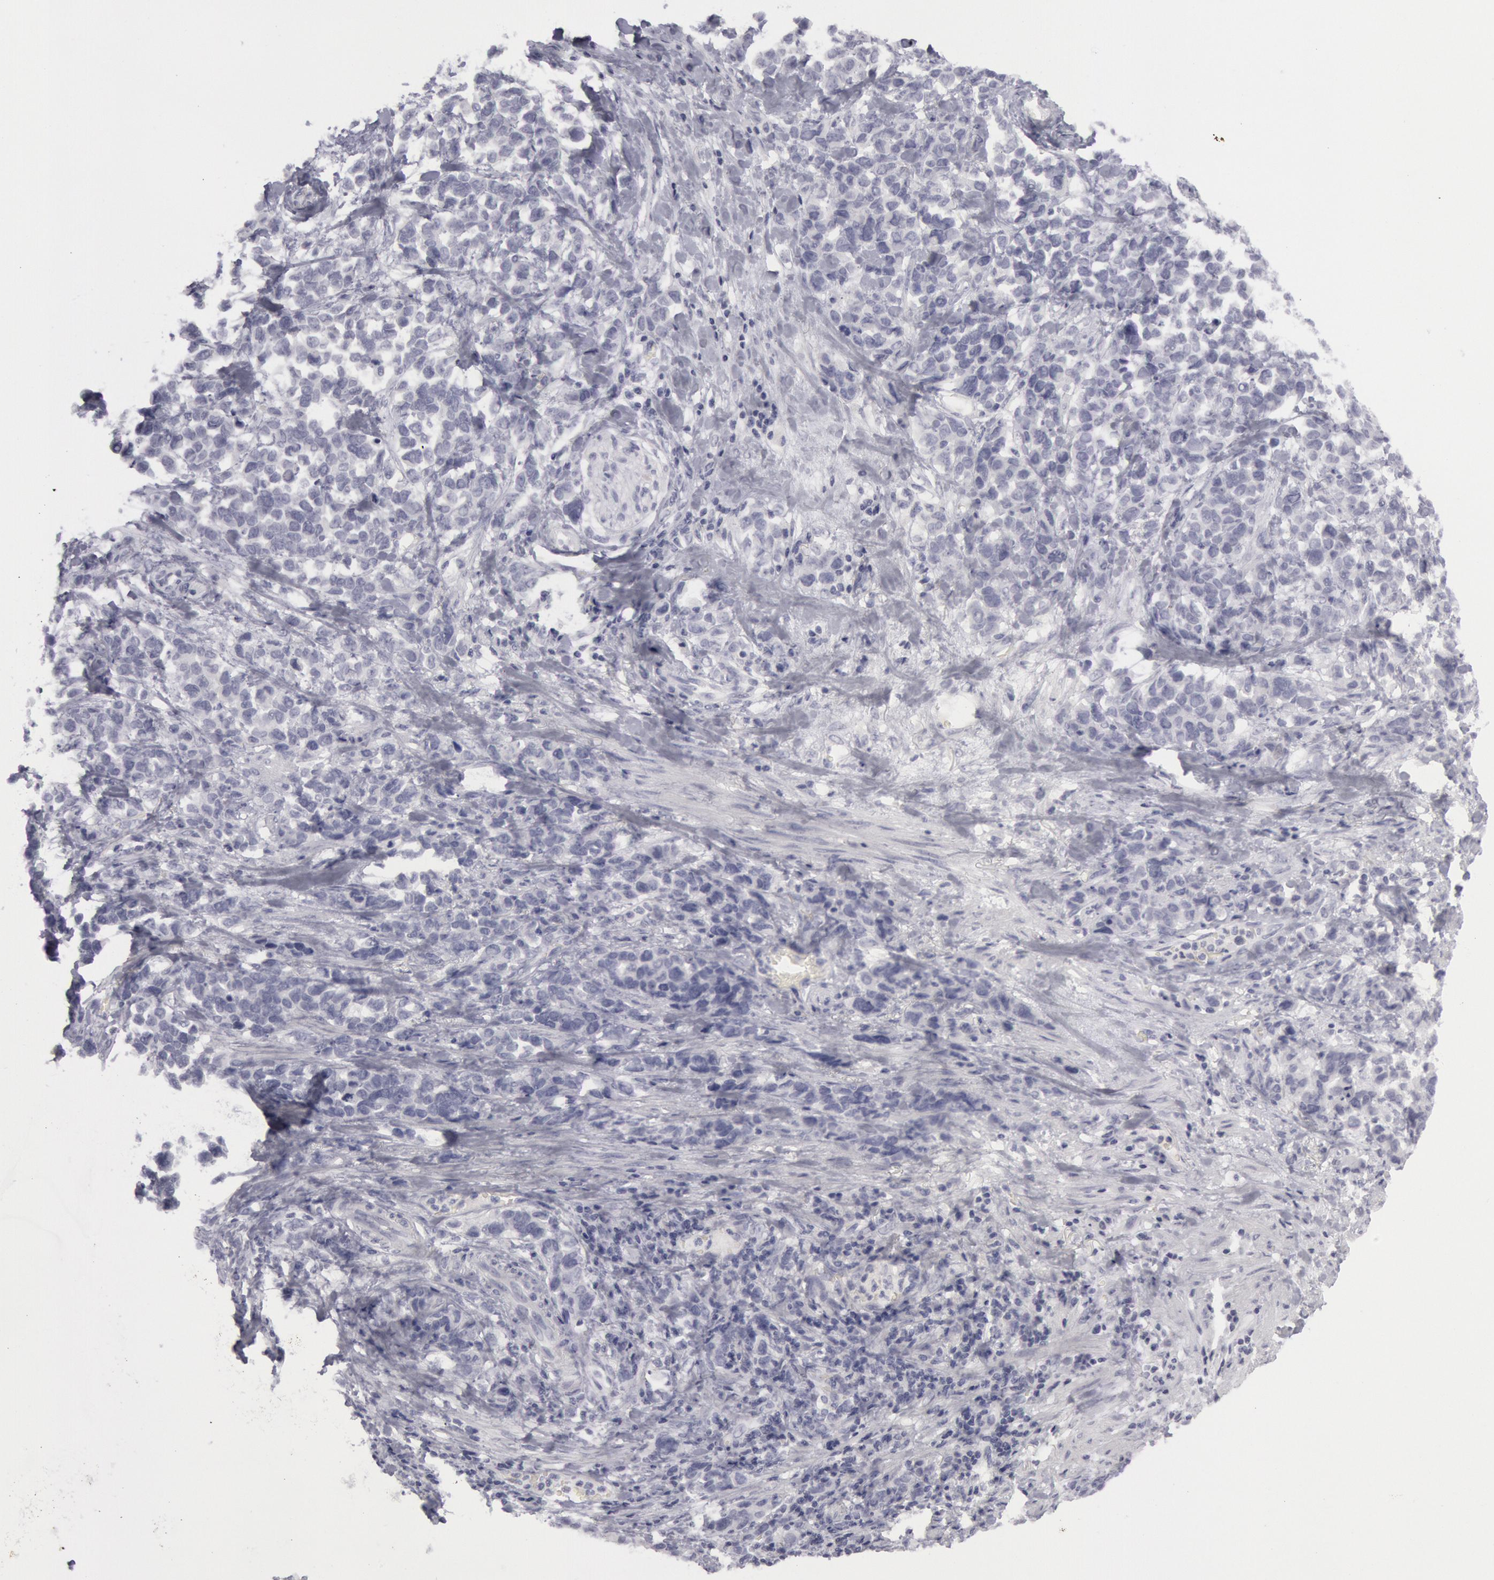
{"staining": {"intensity": "negative", "quantity": "none", "location": "none"}, "tissue": "stomach cancer", "cell_type": "Tumor cells", "image_type": "cancer", "snomed": [{"axis": "morphology", "description": "Adenocarcinoma, NOS"}, {"axis": "topography", "description": "Stomach, upper"}], "caption": "Immunohistochemical staining of human stomach cancer demonstrates no significant expression in tumor cells. (Stains: DAB immunohistochemistry with hematoxylin counter stain, Microscopy: brightfield microscopy at high magnification).", "gene": "KRT16", "patient": {"sex": "male", "age": 71}}